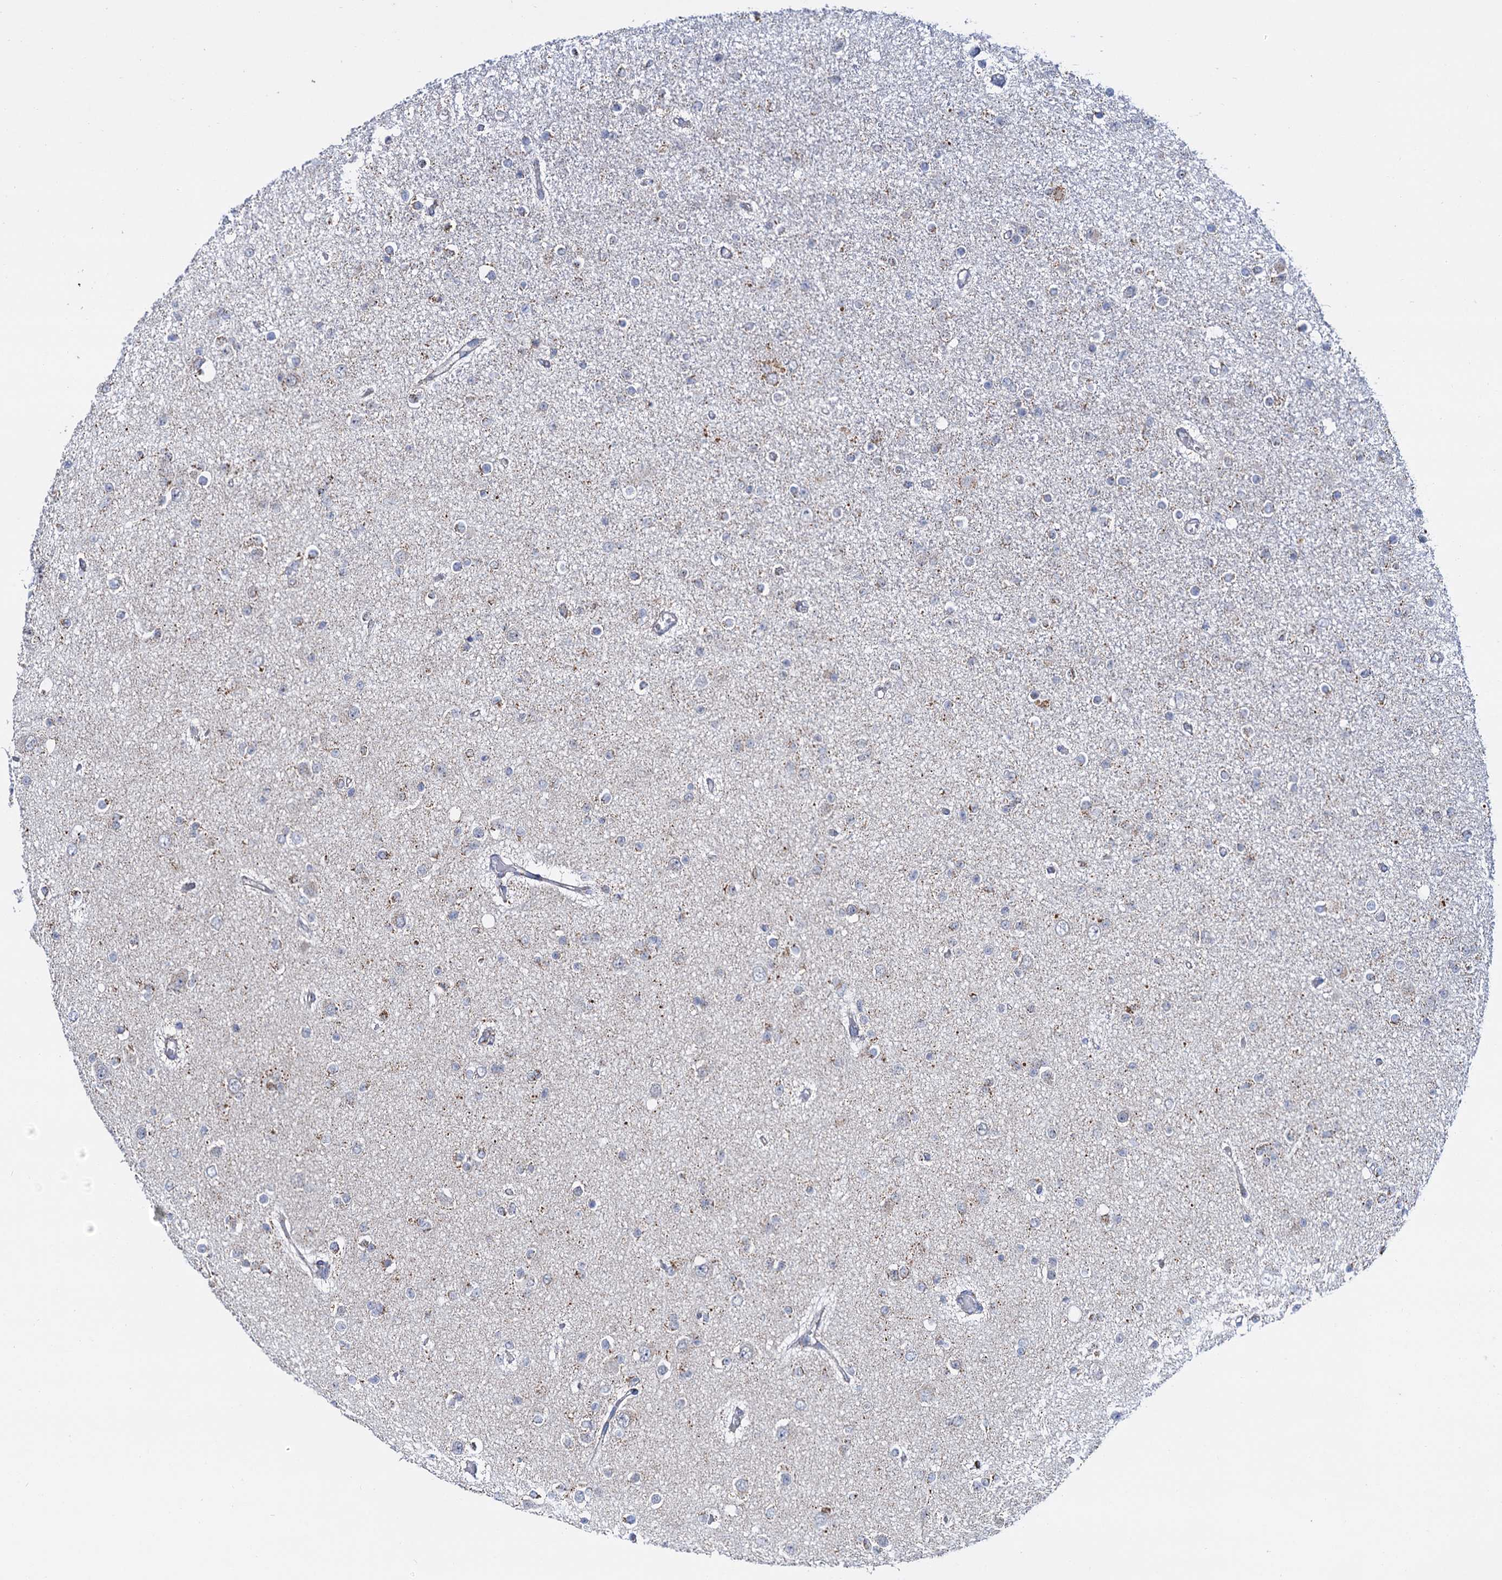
{"staining": {"intensity": "negative", "quantity": "none", "location": "none"}, "tissue": "glioma", "cell_type": "Tumor cells", "image_type": "cancer", "snomed": [{"axis": "morphology", "description": "Glioma, malignant, Low grade"}, {"axis": "topography", "description": "Brain"}], "caption": "Micrograph shows no significant protein positivity in tumor cells of malignant glioma (low-grade). (Brightfield microscopy of DAB IHC at high magnification).", "gene": "C2CD3", "patient": {"sex": "female", "age": 22}}